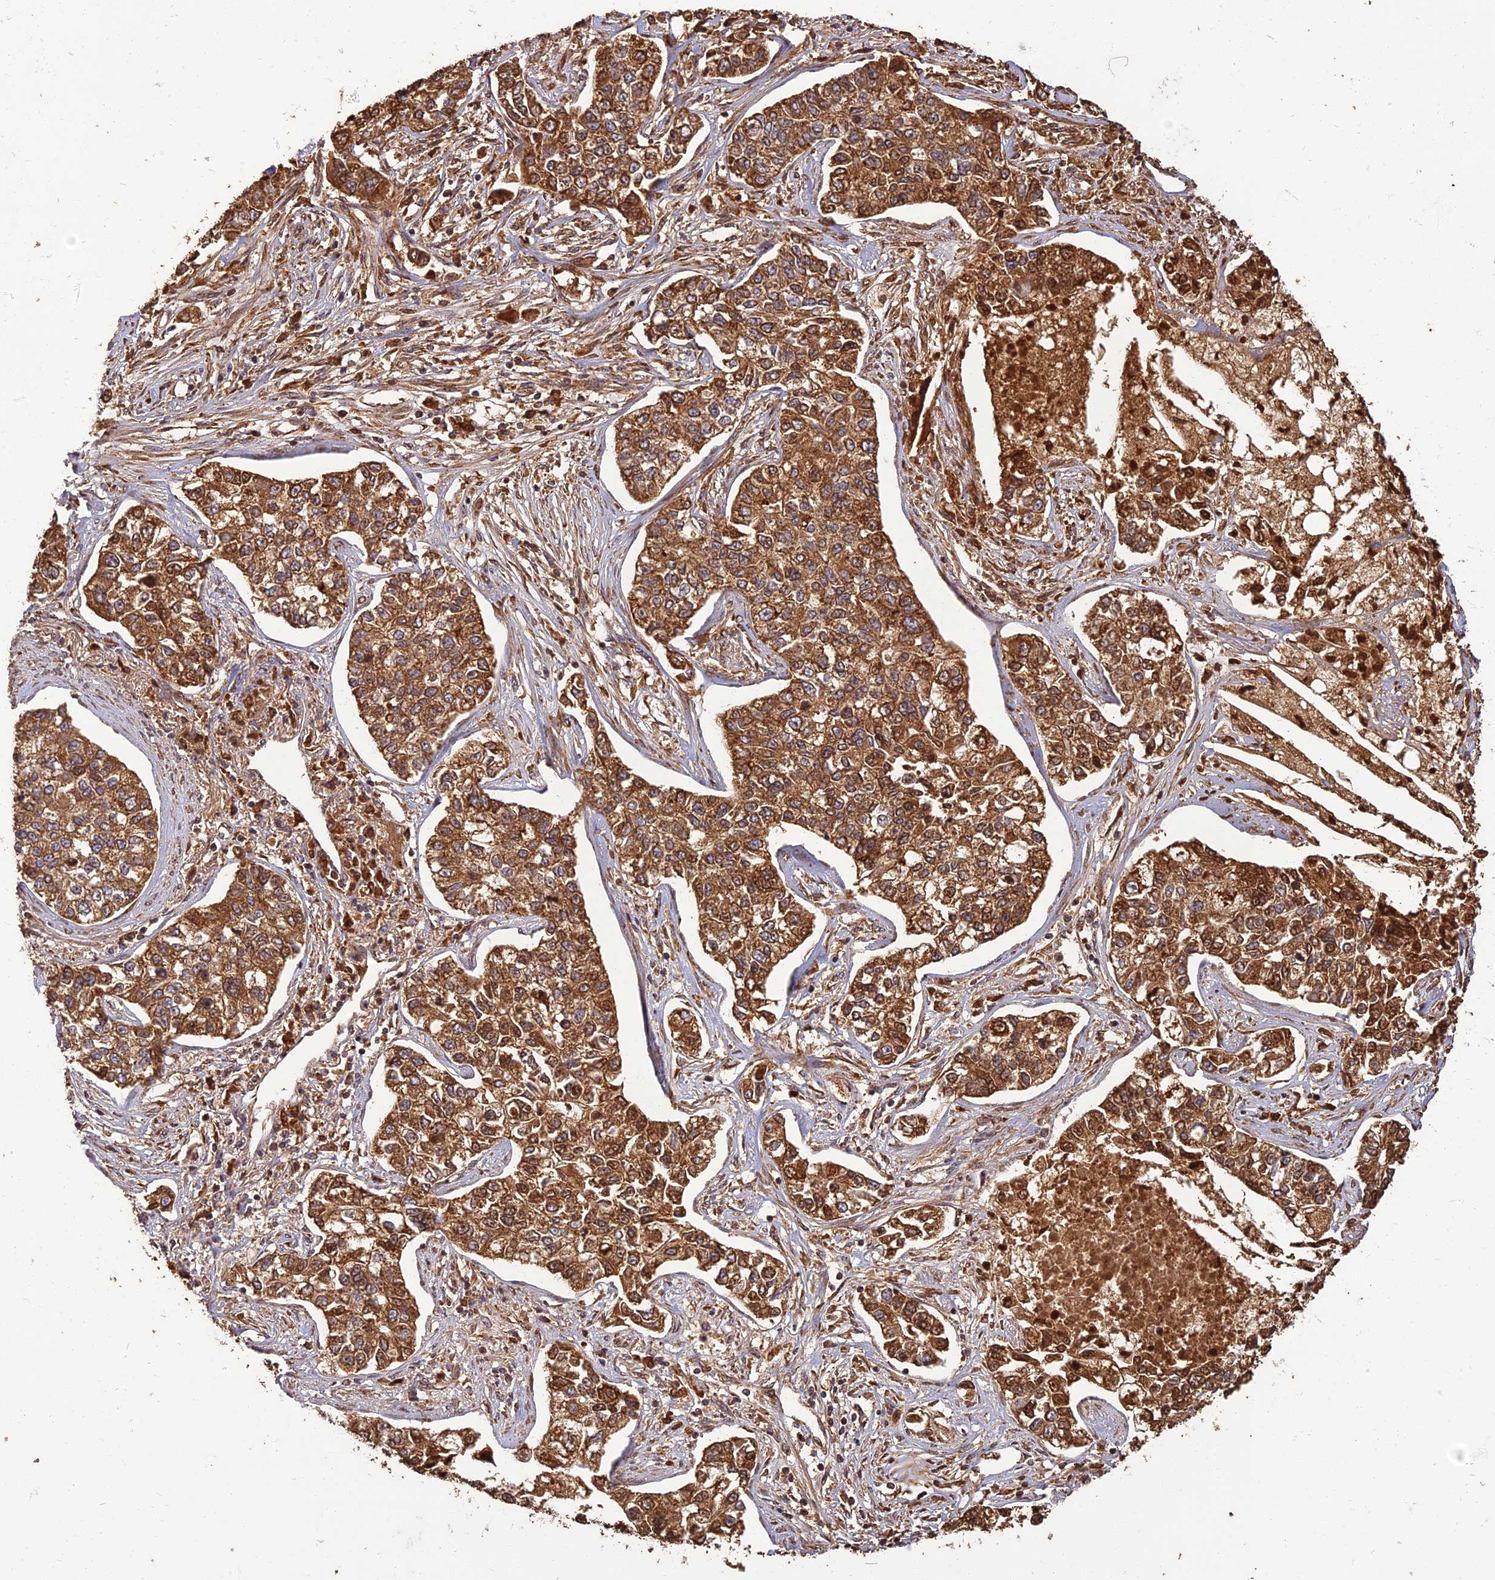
{"staining": {"intensity": "strong", "quantity": ">75%", "location": "cytoplasmic/membranous,nuclear"}, "tissue": "lung cancer", "cell_type": "Tumor cells", "image_type": "cancer", "snomed": [{"axis": "morphology", "description": "Adenocarcinoma, NOS"}, {"axis": "topography", "description": "Lung"}], "caption": "Human adenocarcinoma (lung) stained with a brown dye demonstrates strong cytoplasmic/membranous and nuclear positive staining in about >75% of tumor cells.", "gene": "CORO1C", "patient": {"sex": "male", "age": 49}}